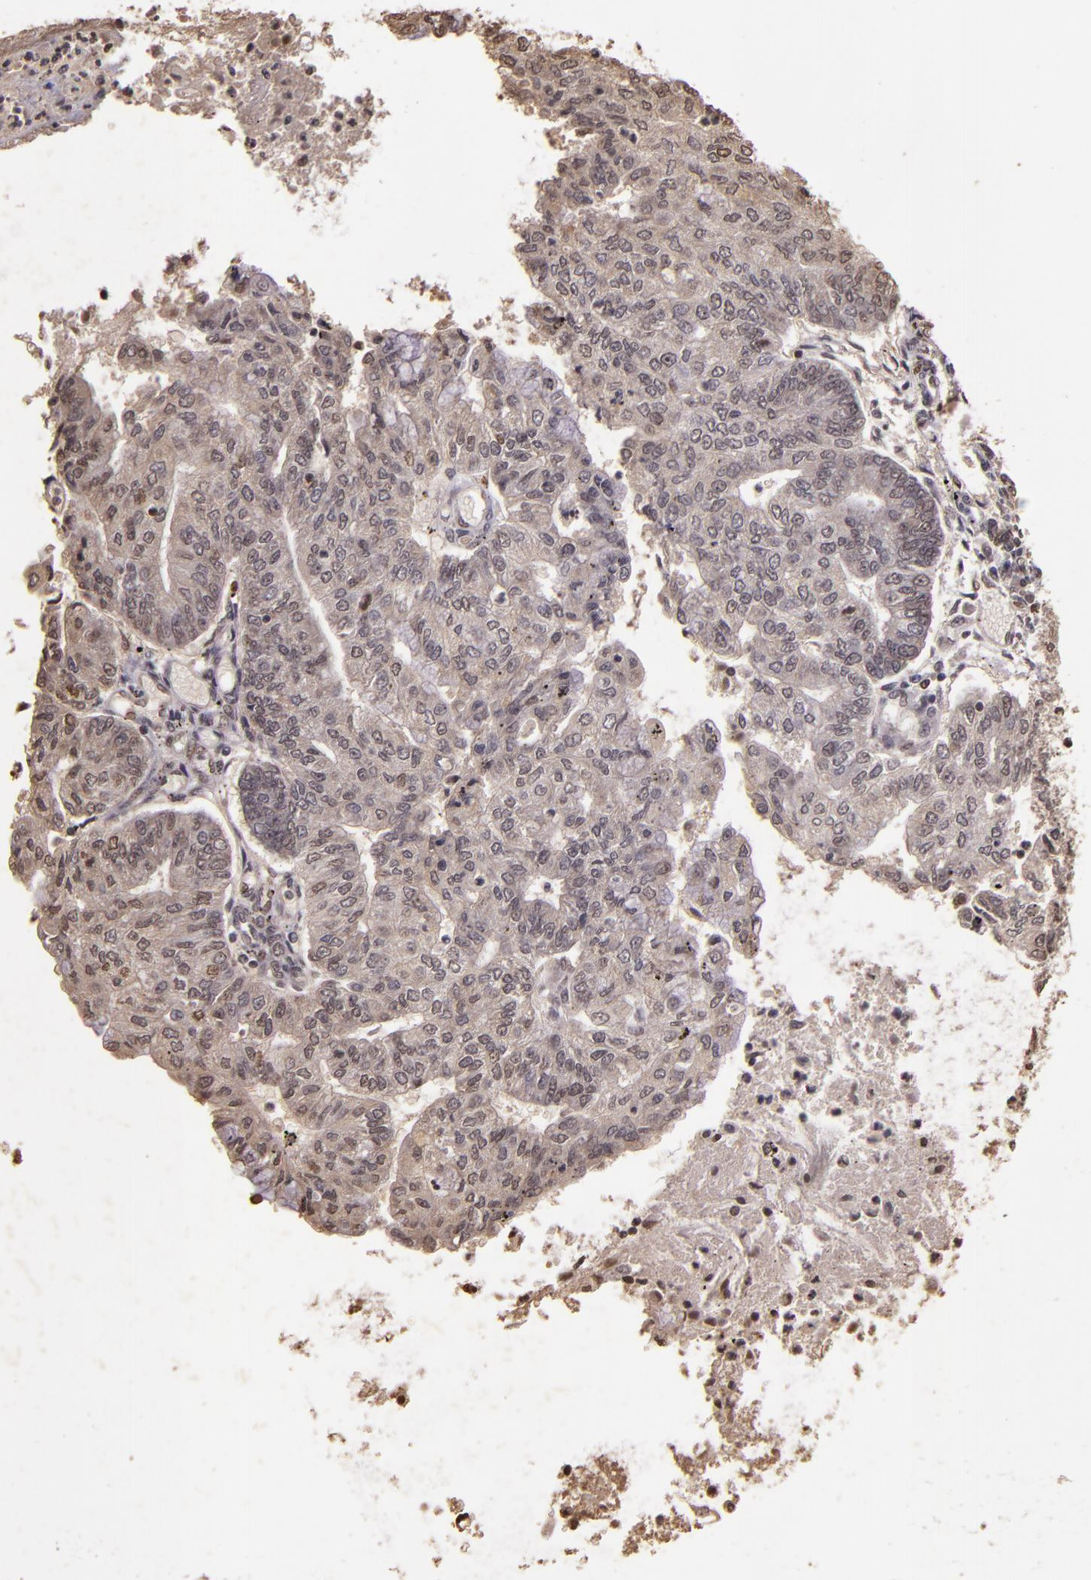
{"staining": {"intensity": "weak", "quantity": ">75%", "location": "cytoplasmic/membranous,nuclear"}, "tissue": "endometrial cancer", "cell_type": "Tumor cells", "image_type": "cancer", "snomed": [{"axis": "morphology", "description": "Adenocarcinoma, NOS"}, {"axis": "topography", "description": "Endometrium"}], "caption": "Immunohistochemistry (IHC) (DAB) staining of human endometrial adenocarcinoma demonstrates weak cytoplasmic/membranous and nuclear protein staining in approximately >75% of tumor cells. The staining was performed using DAB, with brown indicating positive protein expression. Nuclei are stained blue with hematoxylin.", "gene": "CUL1", "patient": {"sex": "female", "age": 59}}